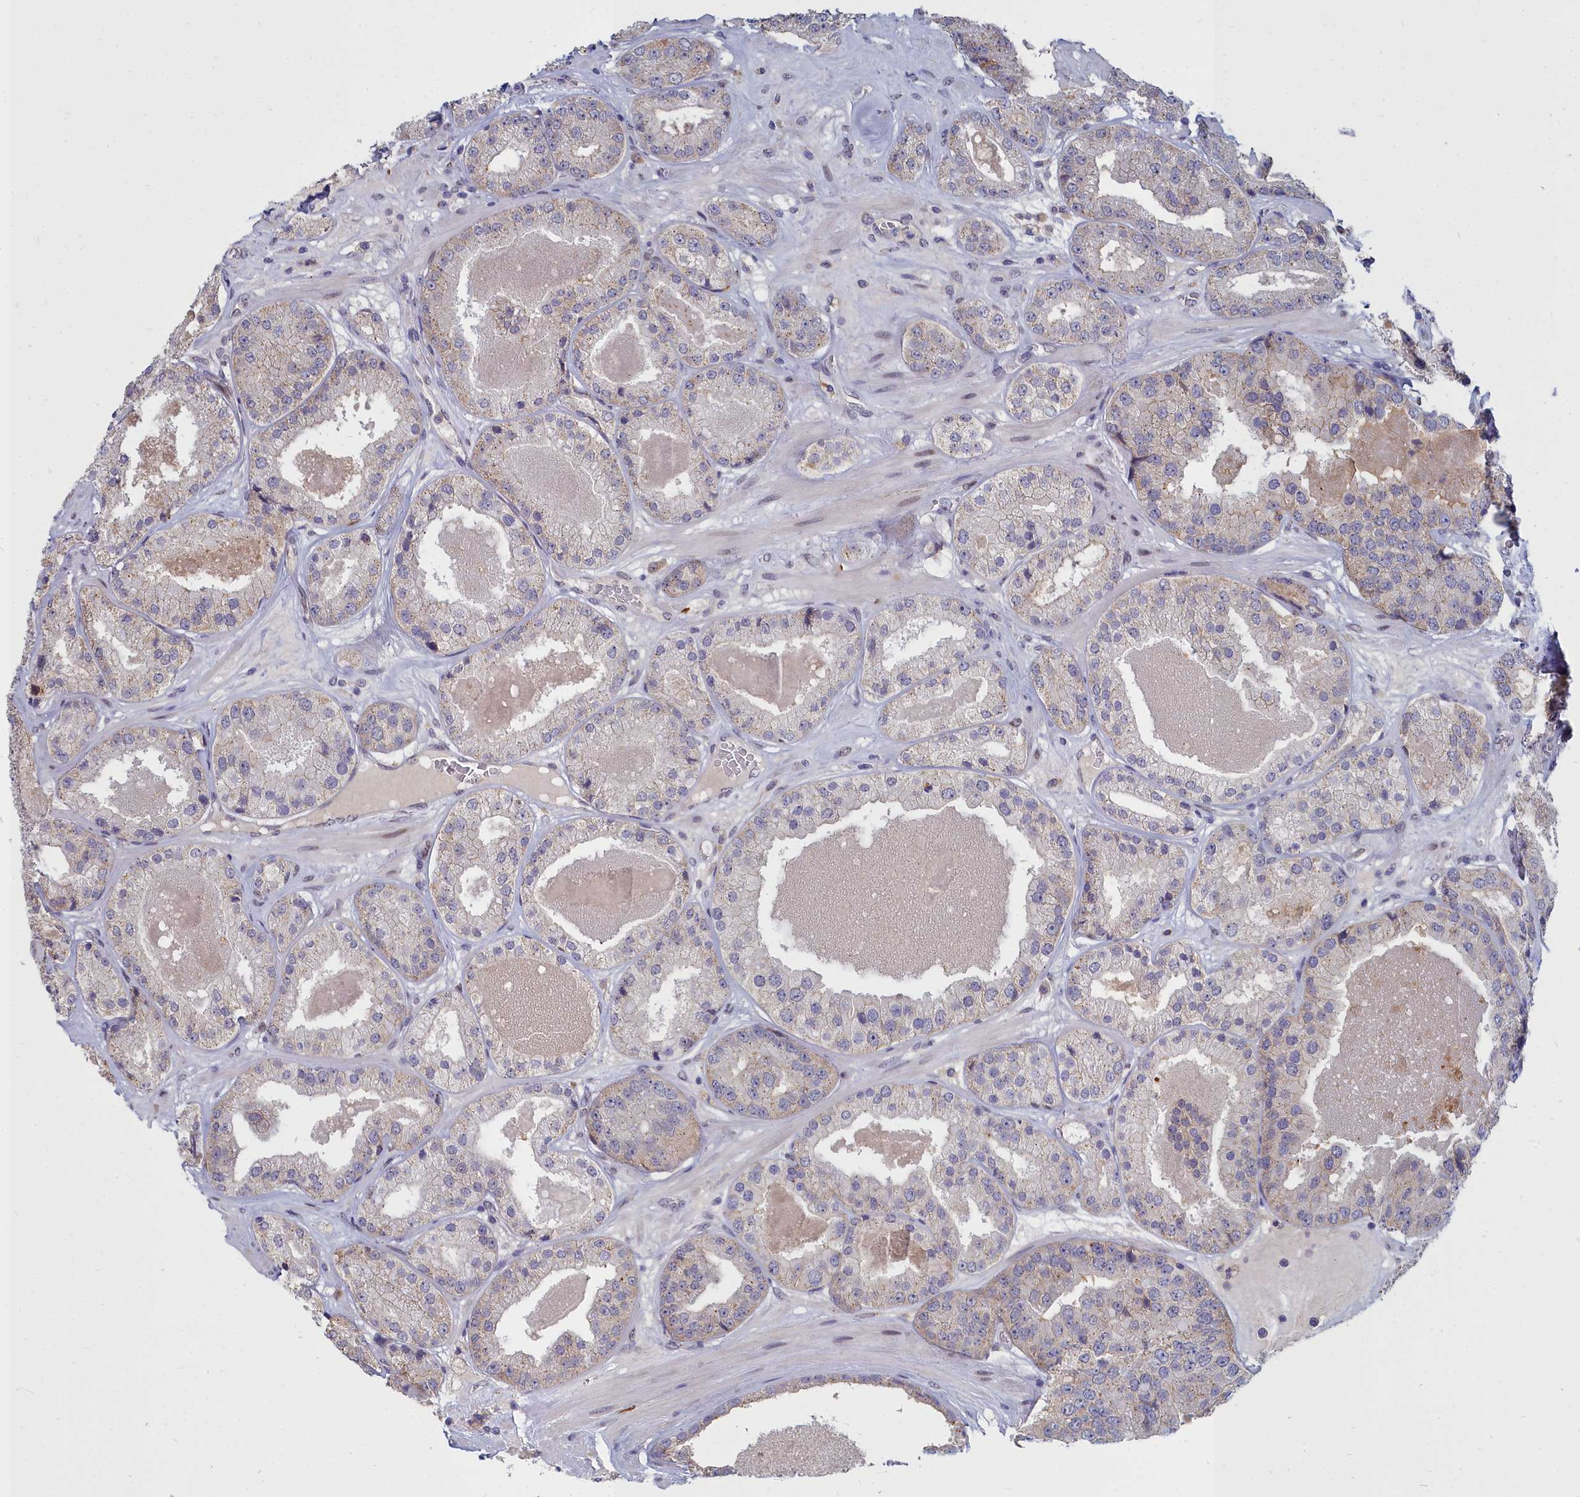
{"staining": {"intensity": "weak", "quantity": "25%-75%", "location": "cytoplasmic/membranous"}, "tissue": "prostate cancer", "cell_type": "Tumor cells", "image_type": "cancer", "snomed": [{"axis": "morphology", "description": "Adenocarcinoma, High grade"}, {"axis": "topography", "description": "Prostate"}], "caption": "Protein staining of high-grade adenocarcinoma (prostate) tissue shows weak cytoplasmic/membranous positivity in about 25%-75% of tumor cells. The staining is performed using DAB brown chromogen to label protein expression. The nuclei are counter-stained blue using hematoxylin.", "gene": "NOXA1", "patient": {"sex": "male", "age": 63}}